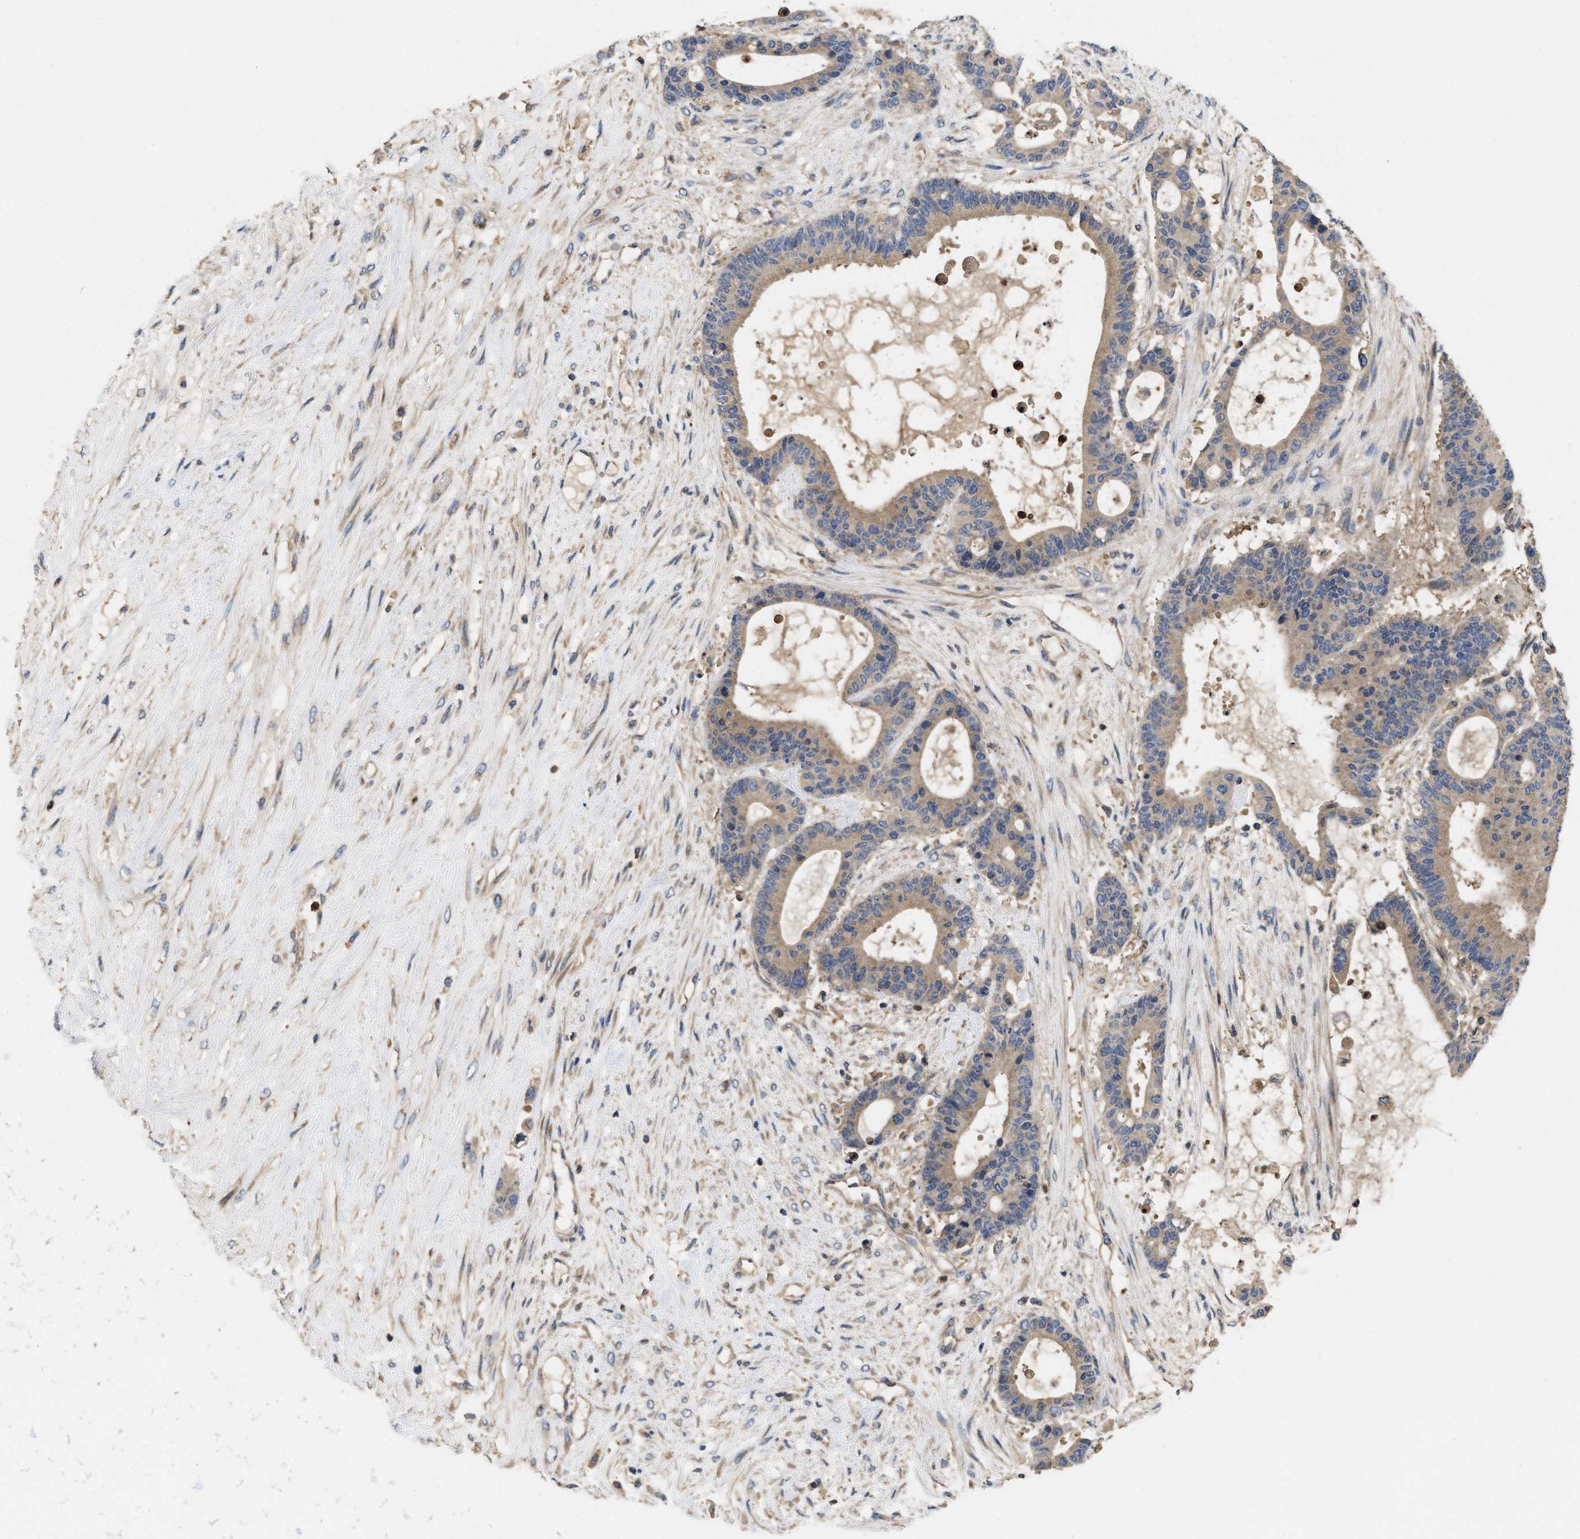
{"staining": {"intensity": "weak", "quantity": ">75%", "location": "cytoplasmic/membranous"}, "tissue": "liver cancer", "cell_type": "Tumor cells", "image_type": "cancer", "snomed": [{"axis": "morphology", "description": "Cholangiocarcinoma"}, {"axis": "topography", "description": "Liver"}], "caption": "Human cholangiocarcinoma (liver) stained for a protein (brown) shows weak cytoplasmic/membranous positive positivity in about >75% of tumor cells.", "gene": "RNF216", "patient": {"sex": "female", "age": 73}}